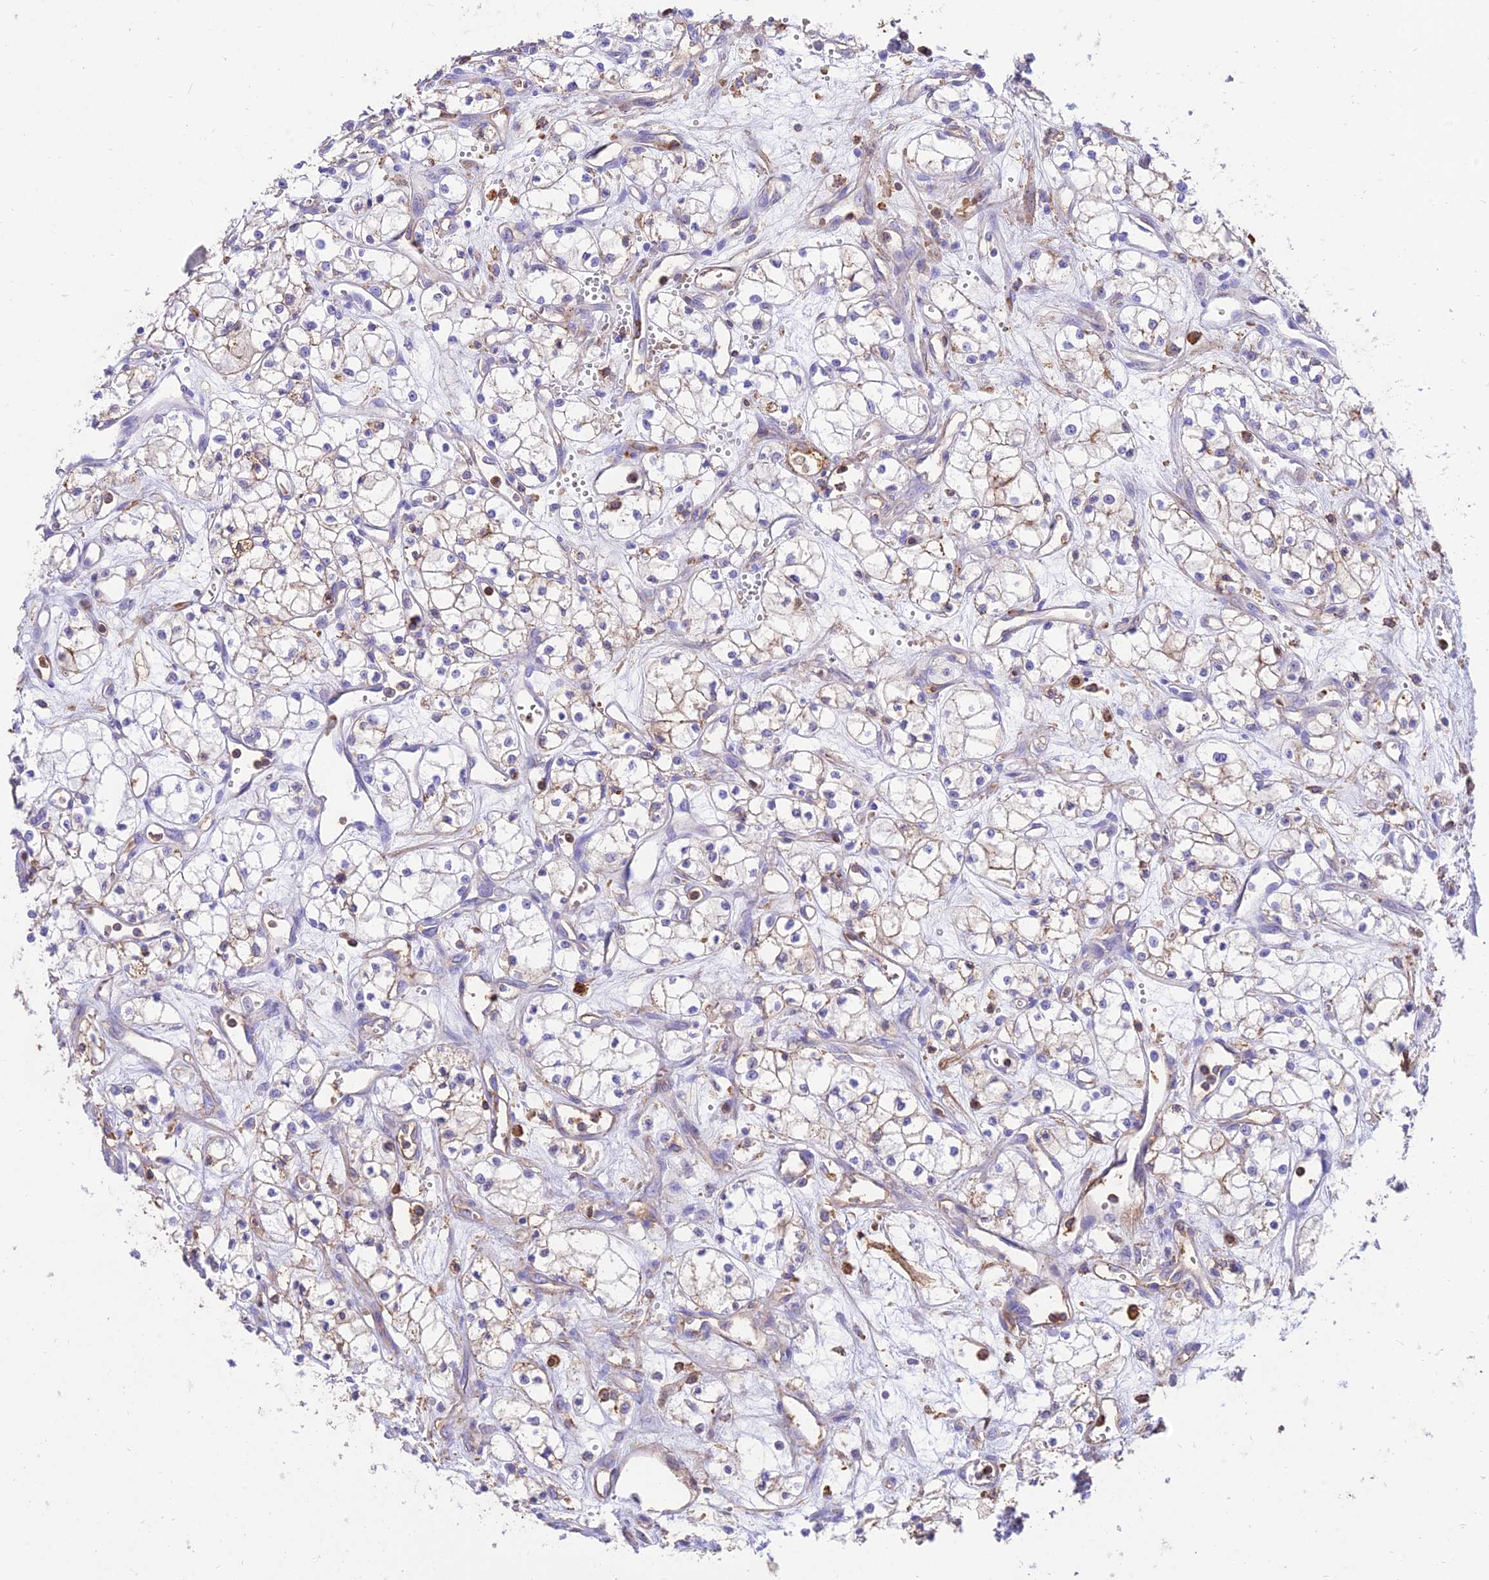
{"staining": {"intensity": "negative", "quantity": "none", "location": "none"}, "tissue": "renal cancer", "cell_type": "Tumor cells", "image_type": "cancer", "snomed": [{"axis": "morphology", "description": "Adenocarcinoma, NOS"}, {"axis": "topography", "description": "Kidney"}], "caption": "DAB immunohistochemical staining of human renal cancer (adenocarcinoma) reveals no significant expression in tumor cells. (Immunohistochemistry (ihc), brightfield microscopy, high magnification).", "gene": "SREK1IP1", "patient": {"sex": "male", "age": 59}}